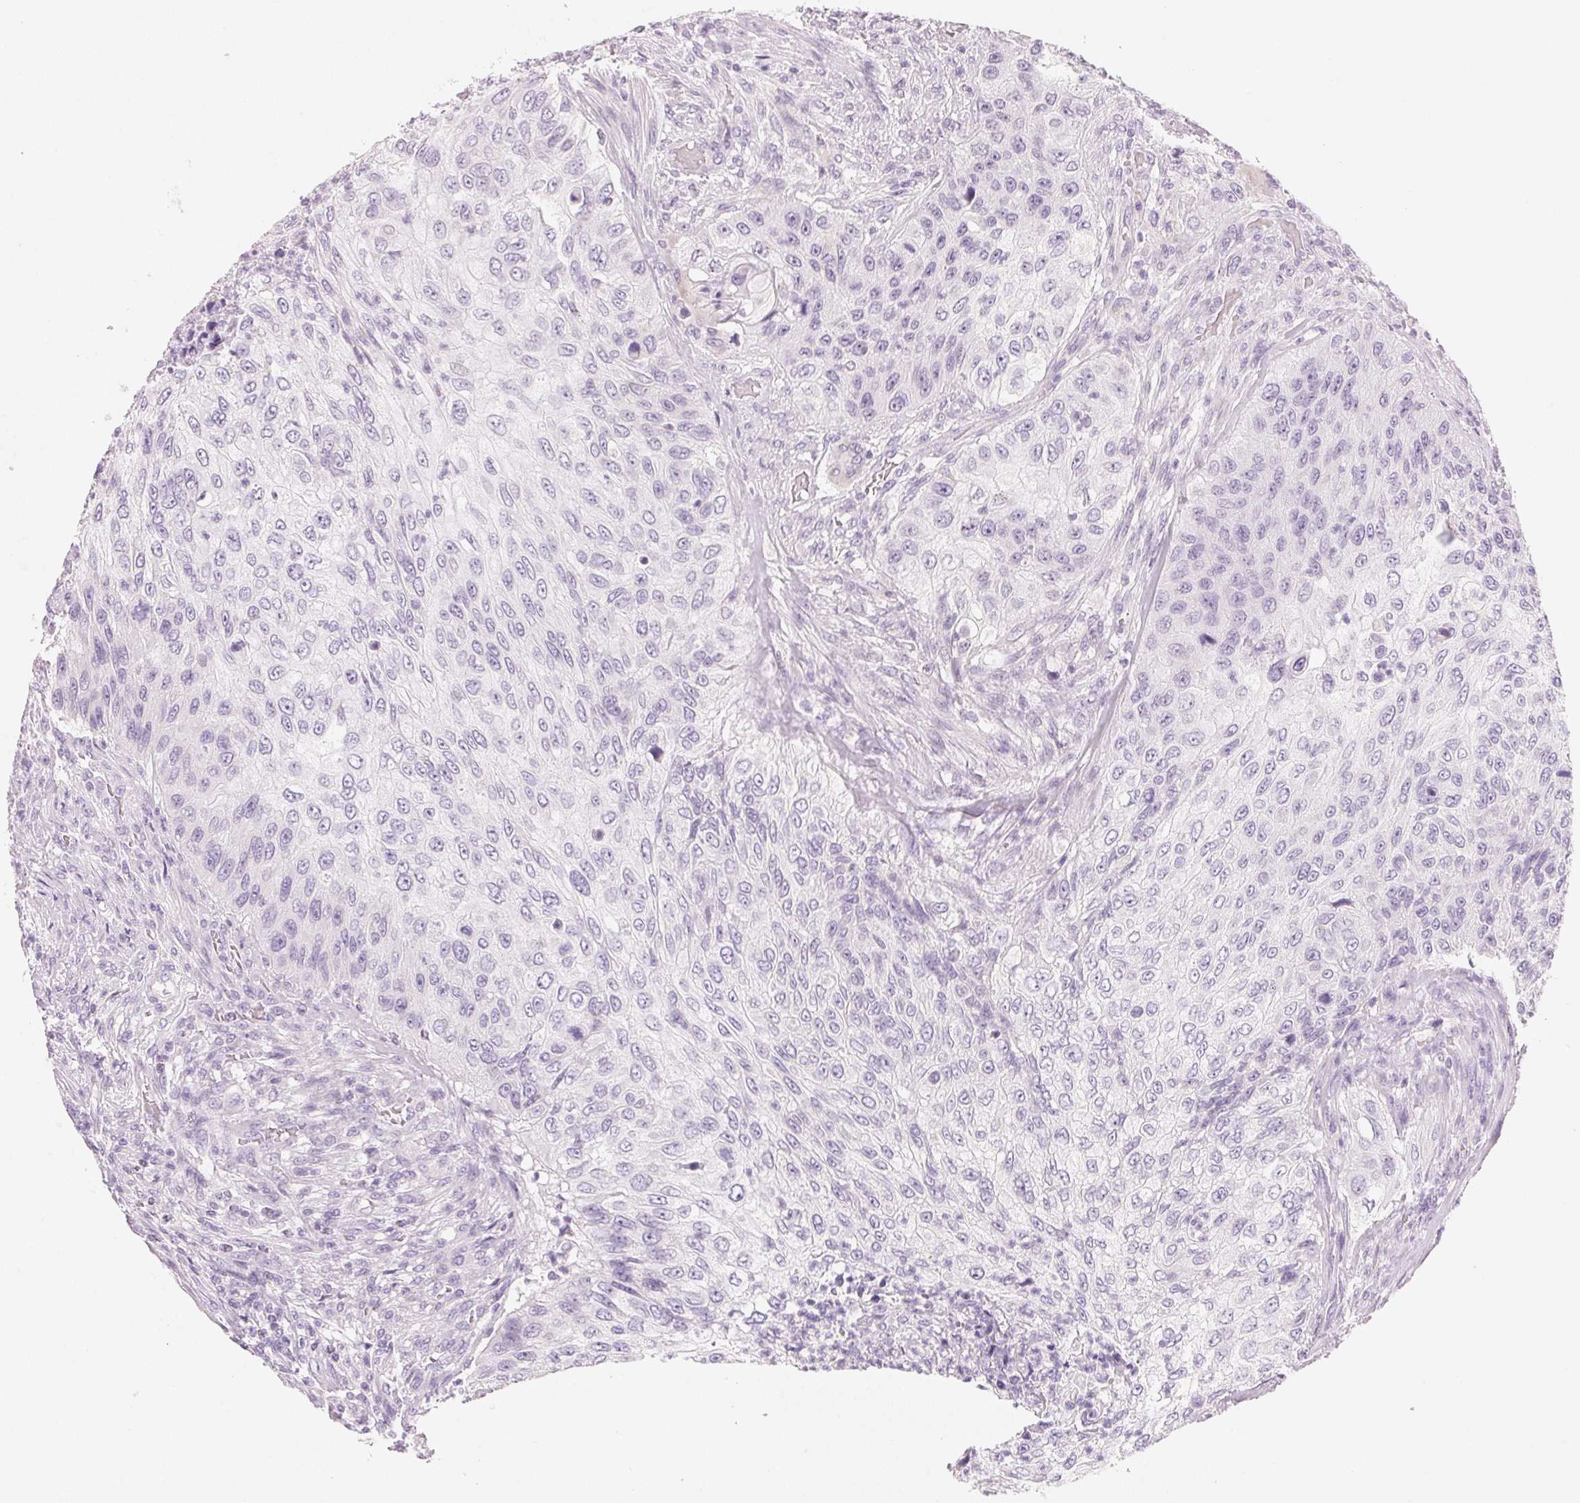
{"staining": {"intensity": "negative", "quantity": "none", "location": "none"}, "tissue": "urothelial cancer", "cell_type": "Tumor cells", "image_type": "cancer", "snomed": [{"axis": "morphology", "description": "Urothelial carcinoma, High grade"}, {"axis": "topography", "description": "Urinary bladder"}], "caption": "Immunohistochemical staining of human high-grade urothelial carcinoma shows no significant expression in tumor cells.", "gene": "HOXB13", "patient": {"sex": "female", "age": 60}}